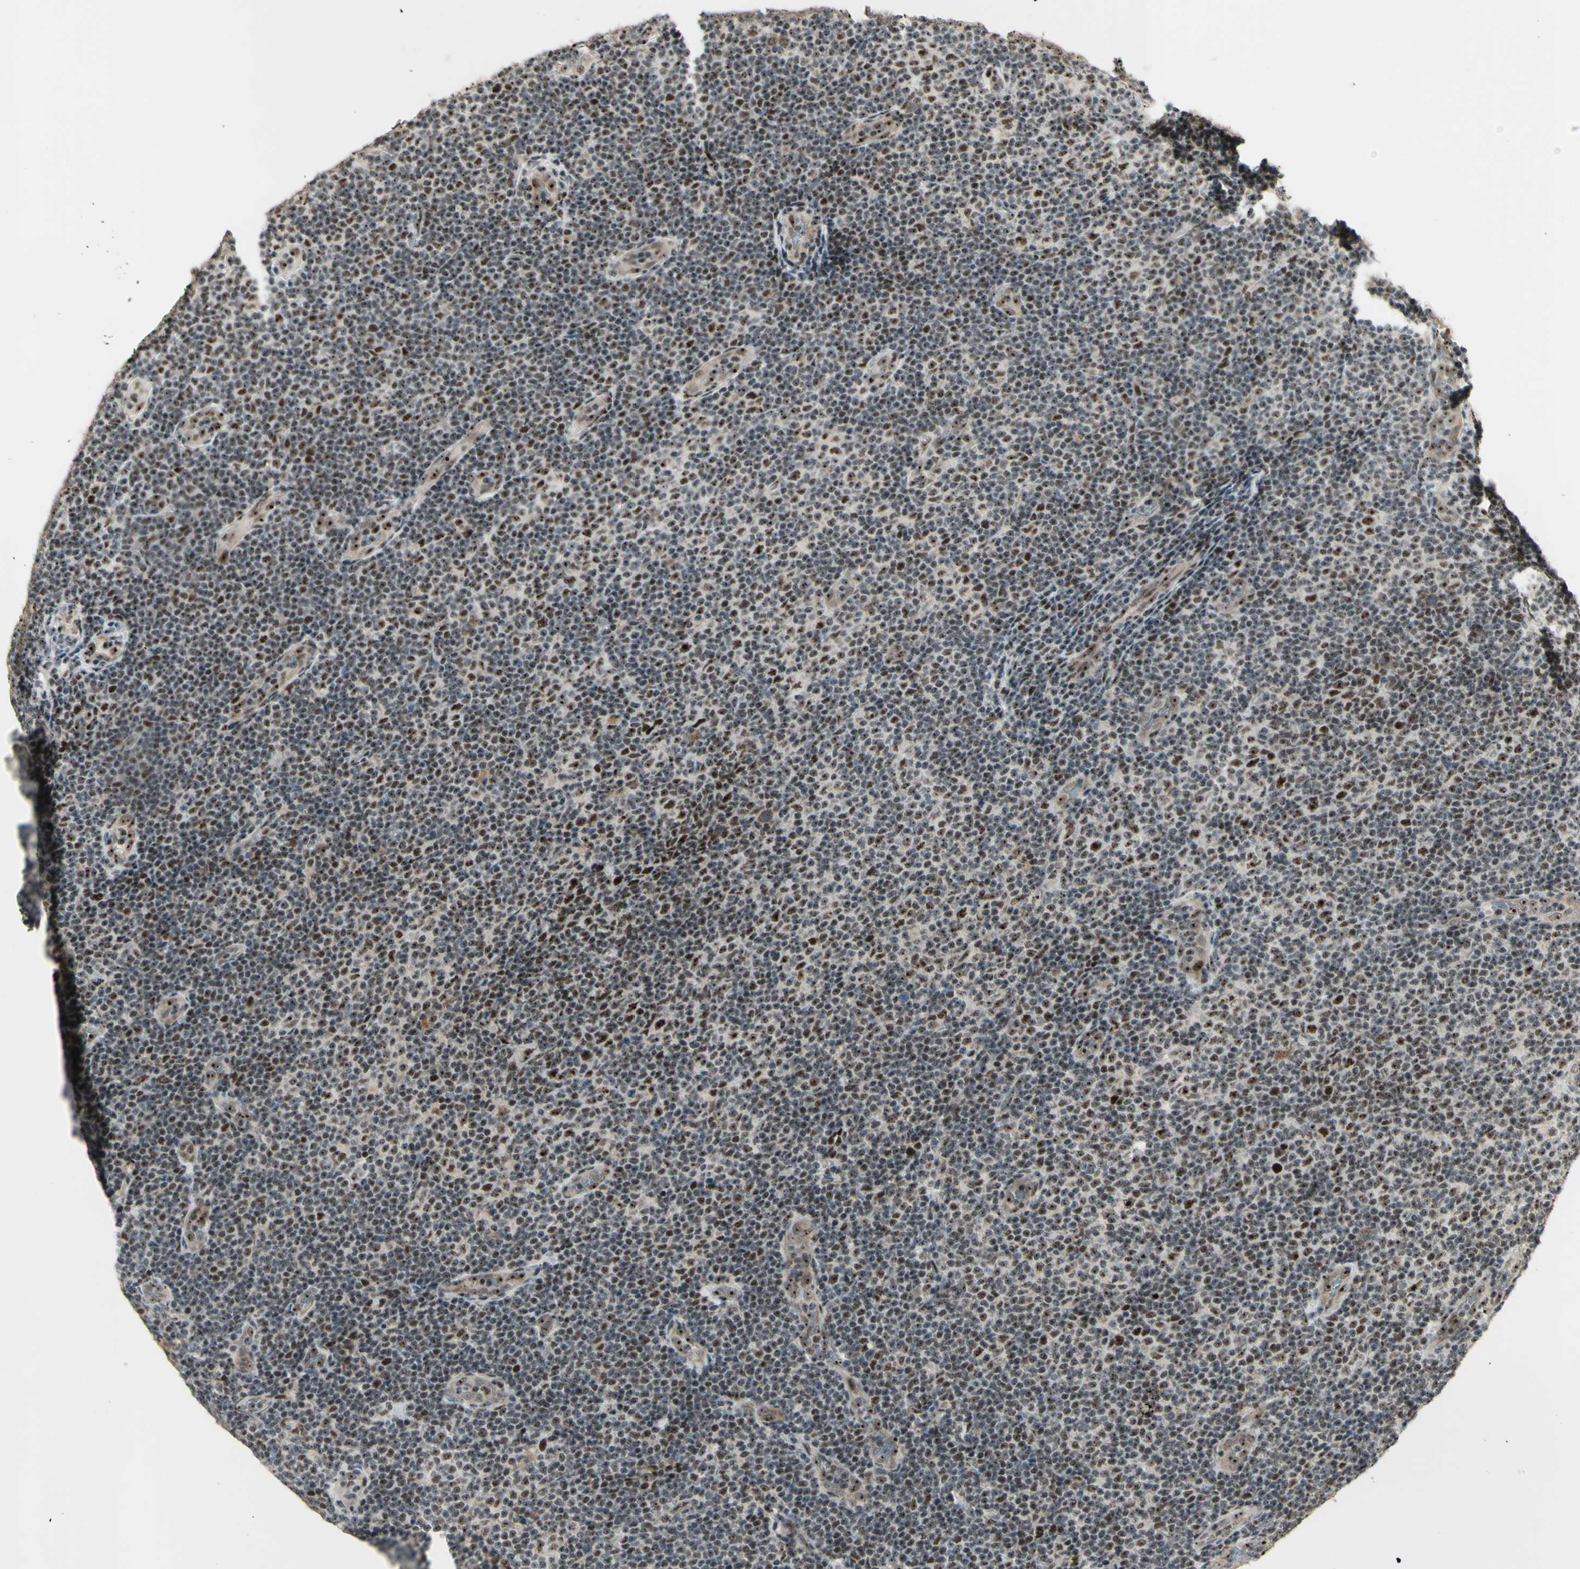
{"staining": {"intensity": "moderate", "quantity": ">75%", "location": "nuclear"}, "tissue": "lymphoma", "cell_type": "Tumor cells", "image_type": "cancer", "snomed": [{"axis": "morphology", "description": "Malignant lymphoma, non-Hodgkin's type, Low grade"}, {"axis": "topography", "description": "Lymph node"}], "caption": "Lymphoma stained with DAB (3,3'-diaminobenzidine) immunohistochemistry demonstrates medium levels of moderate nuclear expression in about >75% of tumor cells. Immunohistochemistry (ihc) stains the protein of interest in brown and the nuclei are stained blue.", "gene": "DHX9", "patient": {"sex": "male", "age": 83}}